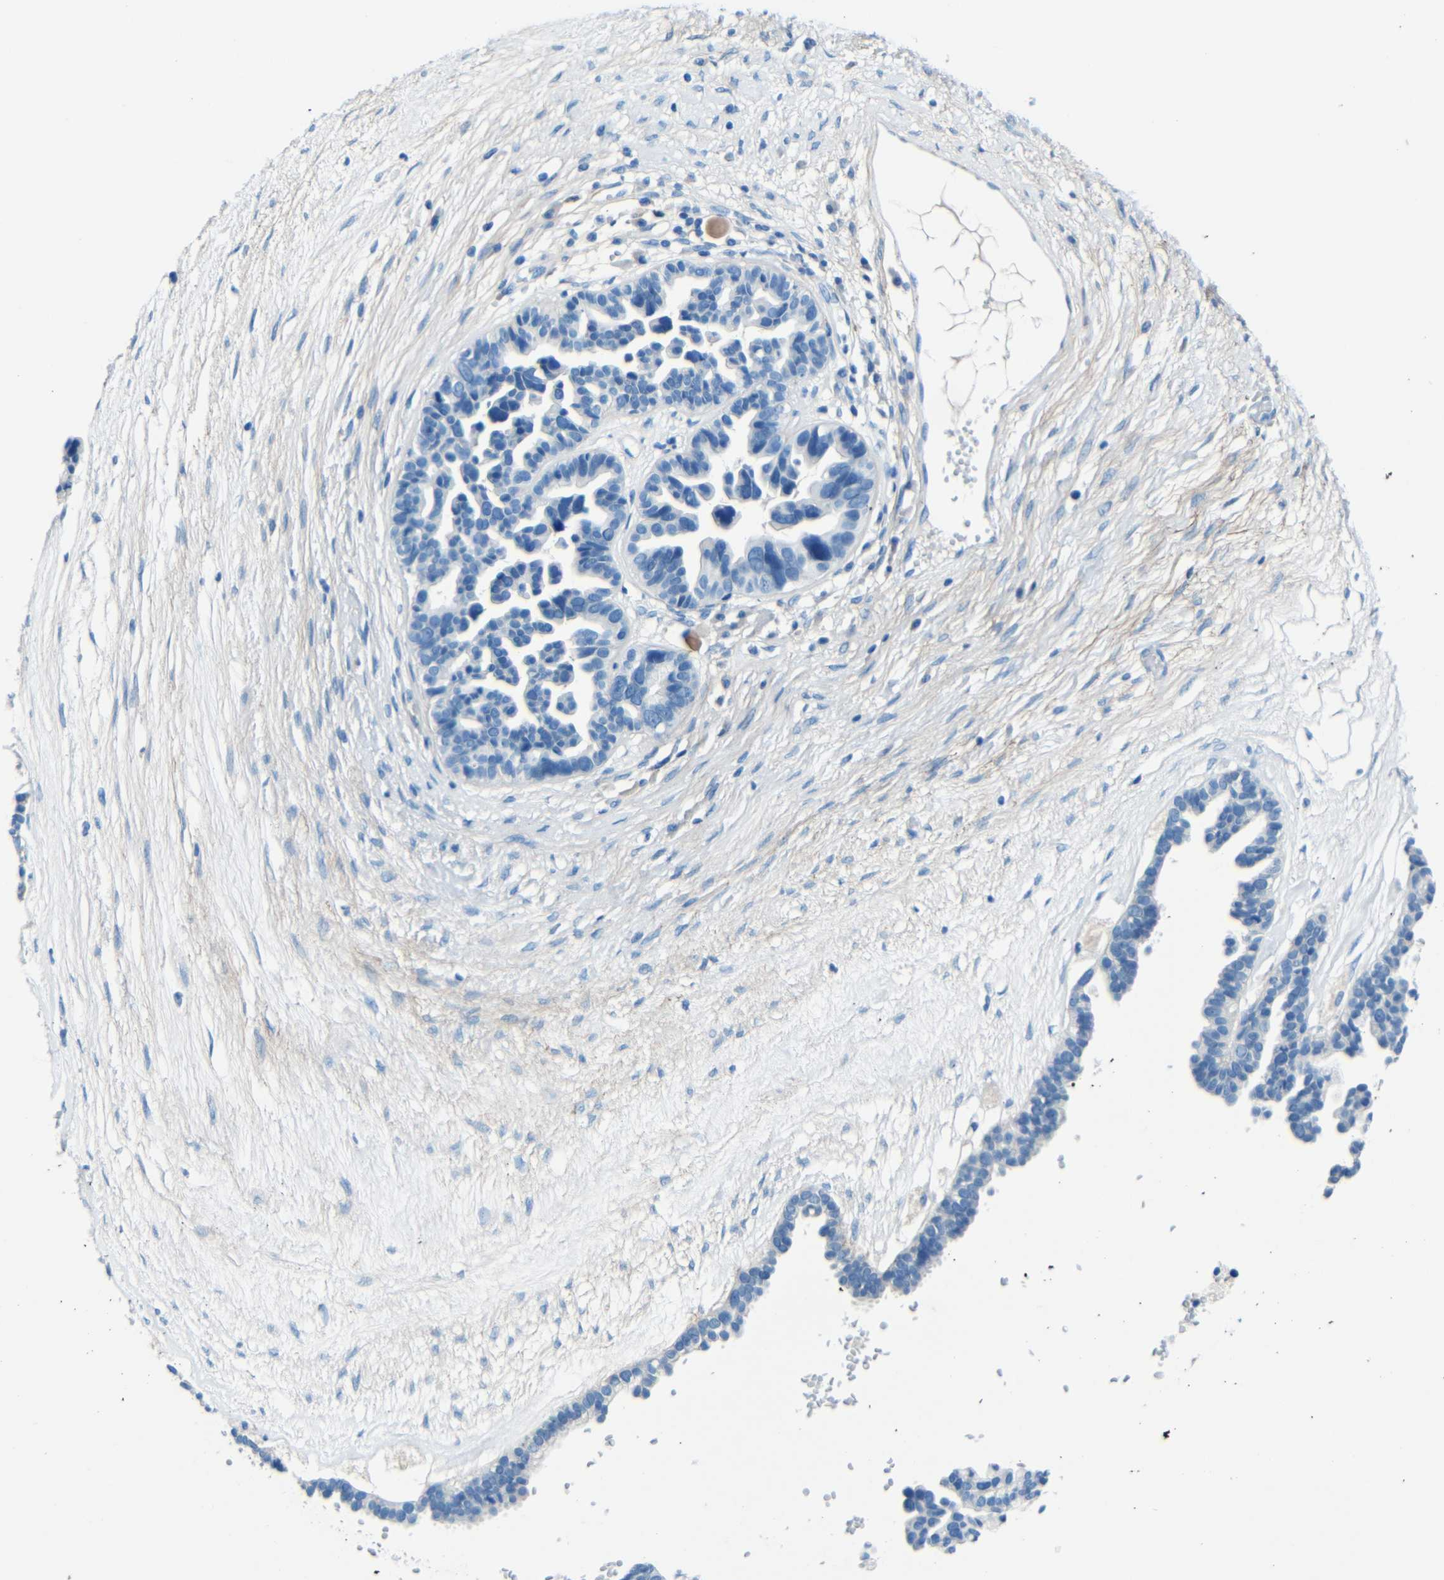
{"staining": {"intensity": "negative", "quantity": "none", "location": "none"}, "tissue": "ovarian cancer", "cell_type": "Tumor cells", "image_type": "cancer", "snomed": [{"axis": "morphology", "description": "Cystadenocarcinoma, serous, NOS"}, {"axis": "topography", "description": "Ovary"}], "caption": "Human ovarian cancer (serous cystadenocarcinoma) stained for a protein using IHC demonstrates no expression in tumor cells.", "gene": "FBN2", "patient": {"sex": "female", "age": 56}}